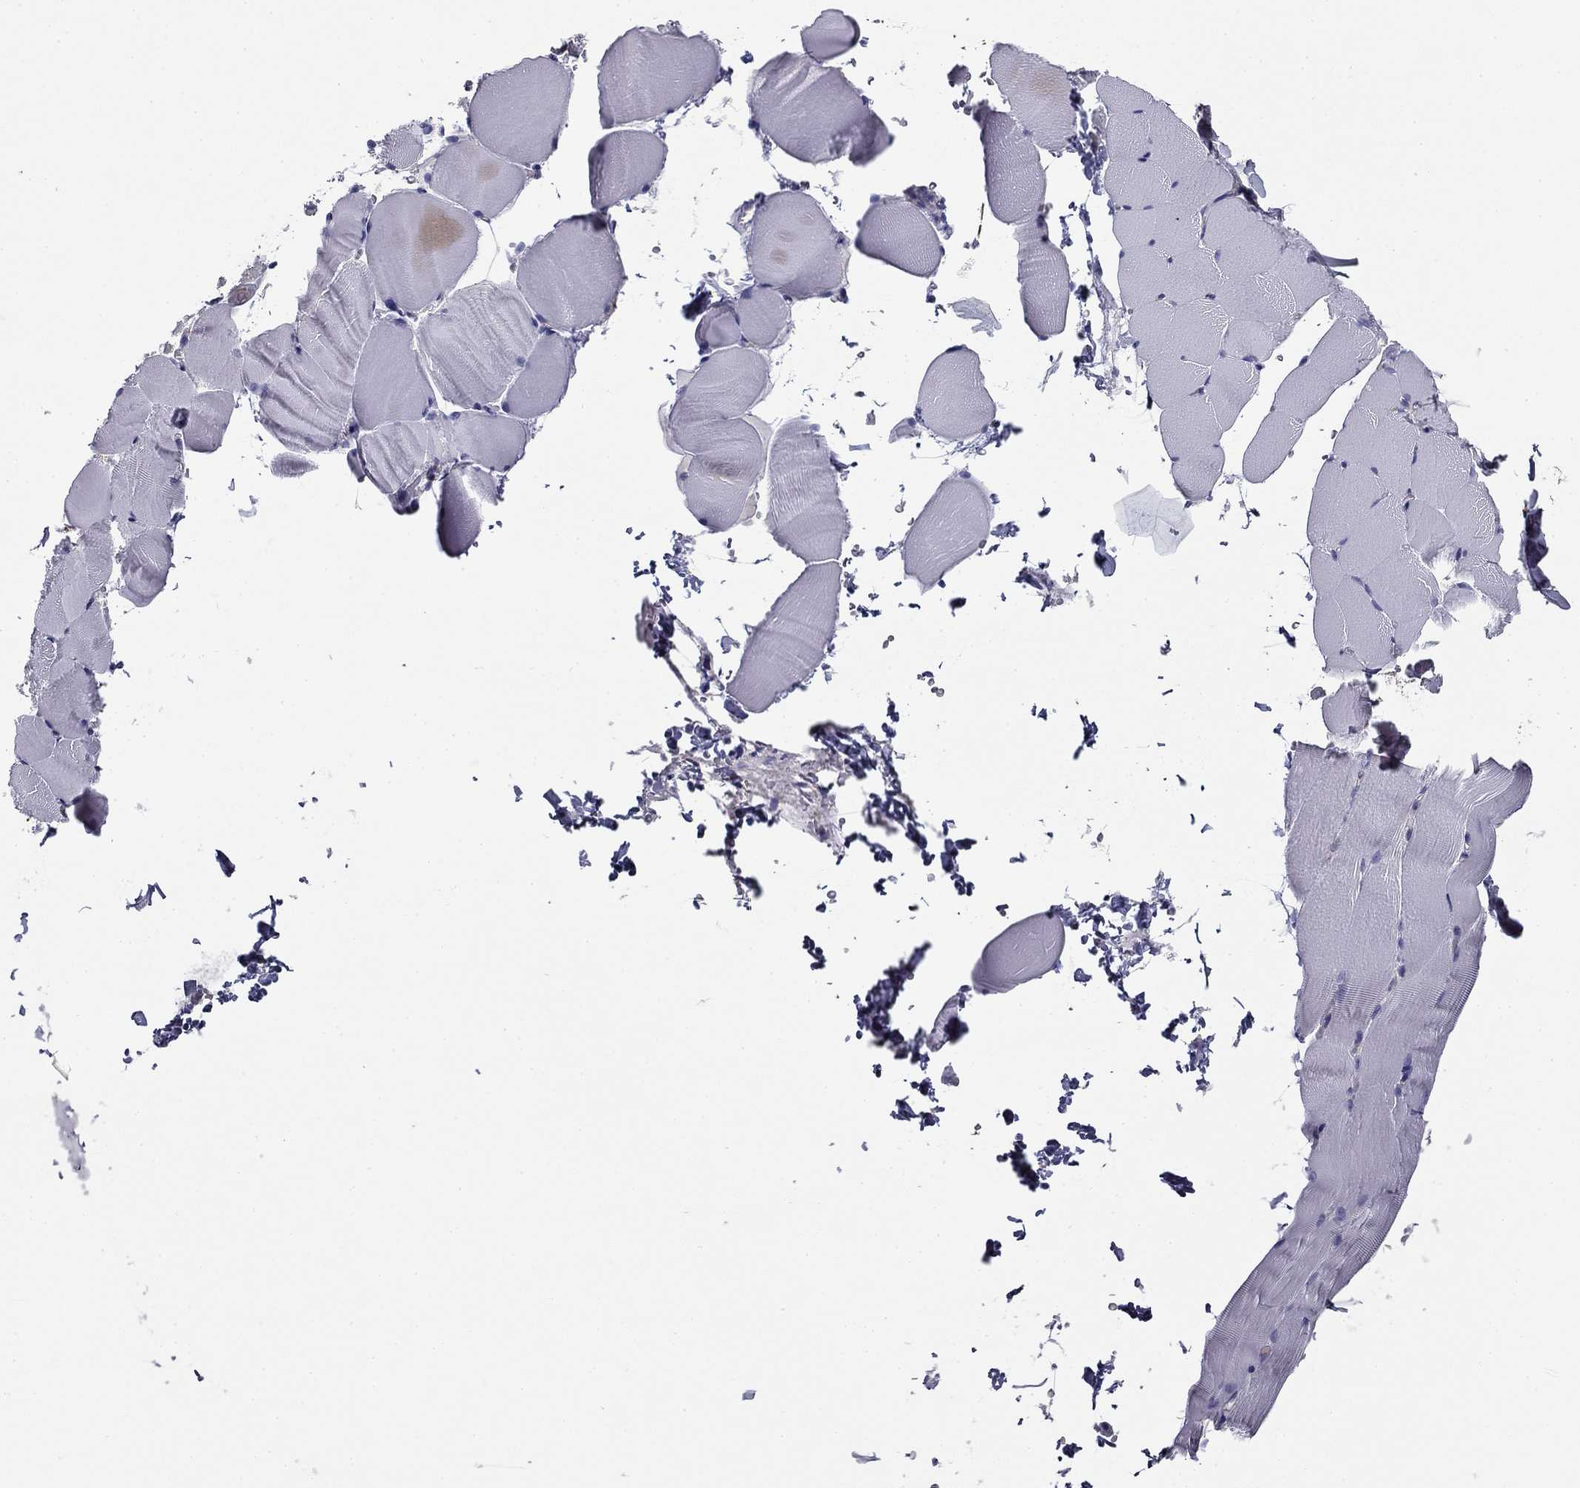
{"staining": {"intensity": "negative", "quantity": "none", "location": "none"}, "tissue": "skeletal muscle", "cell_type": "Myocytes", "image_type": "normal", "snomed": [{"axis": "morphology", "description": "Normal tissue, NOS"}, {"axis": "topography", "description": "Skeletal muscle"}], "caption": "Immunohistochemistry photomicrograph of normal skeletal muscle: human skeletal muscle stained with DAB (3,3'-diaminobenzidine) reveals no significant protein positivity in myocytes.", "gene": "CPLX4", "patient": {"sex": "female", "age": 37}}